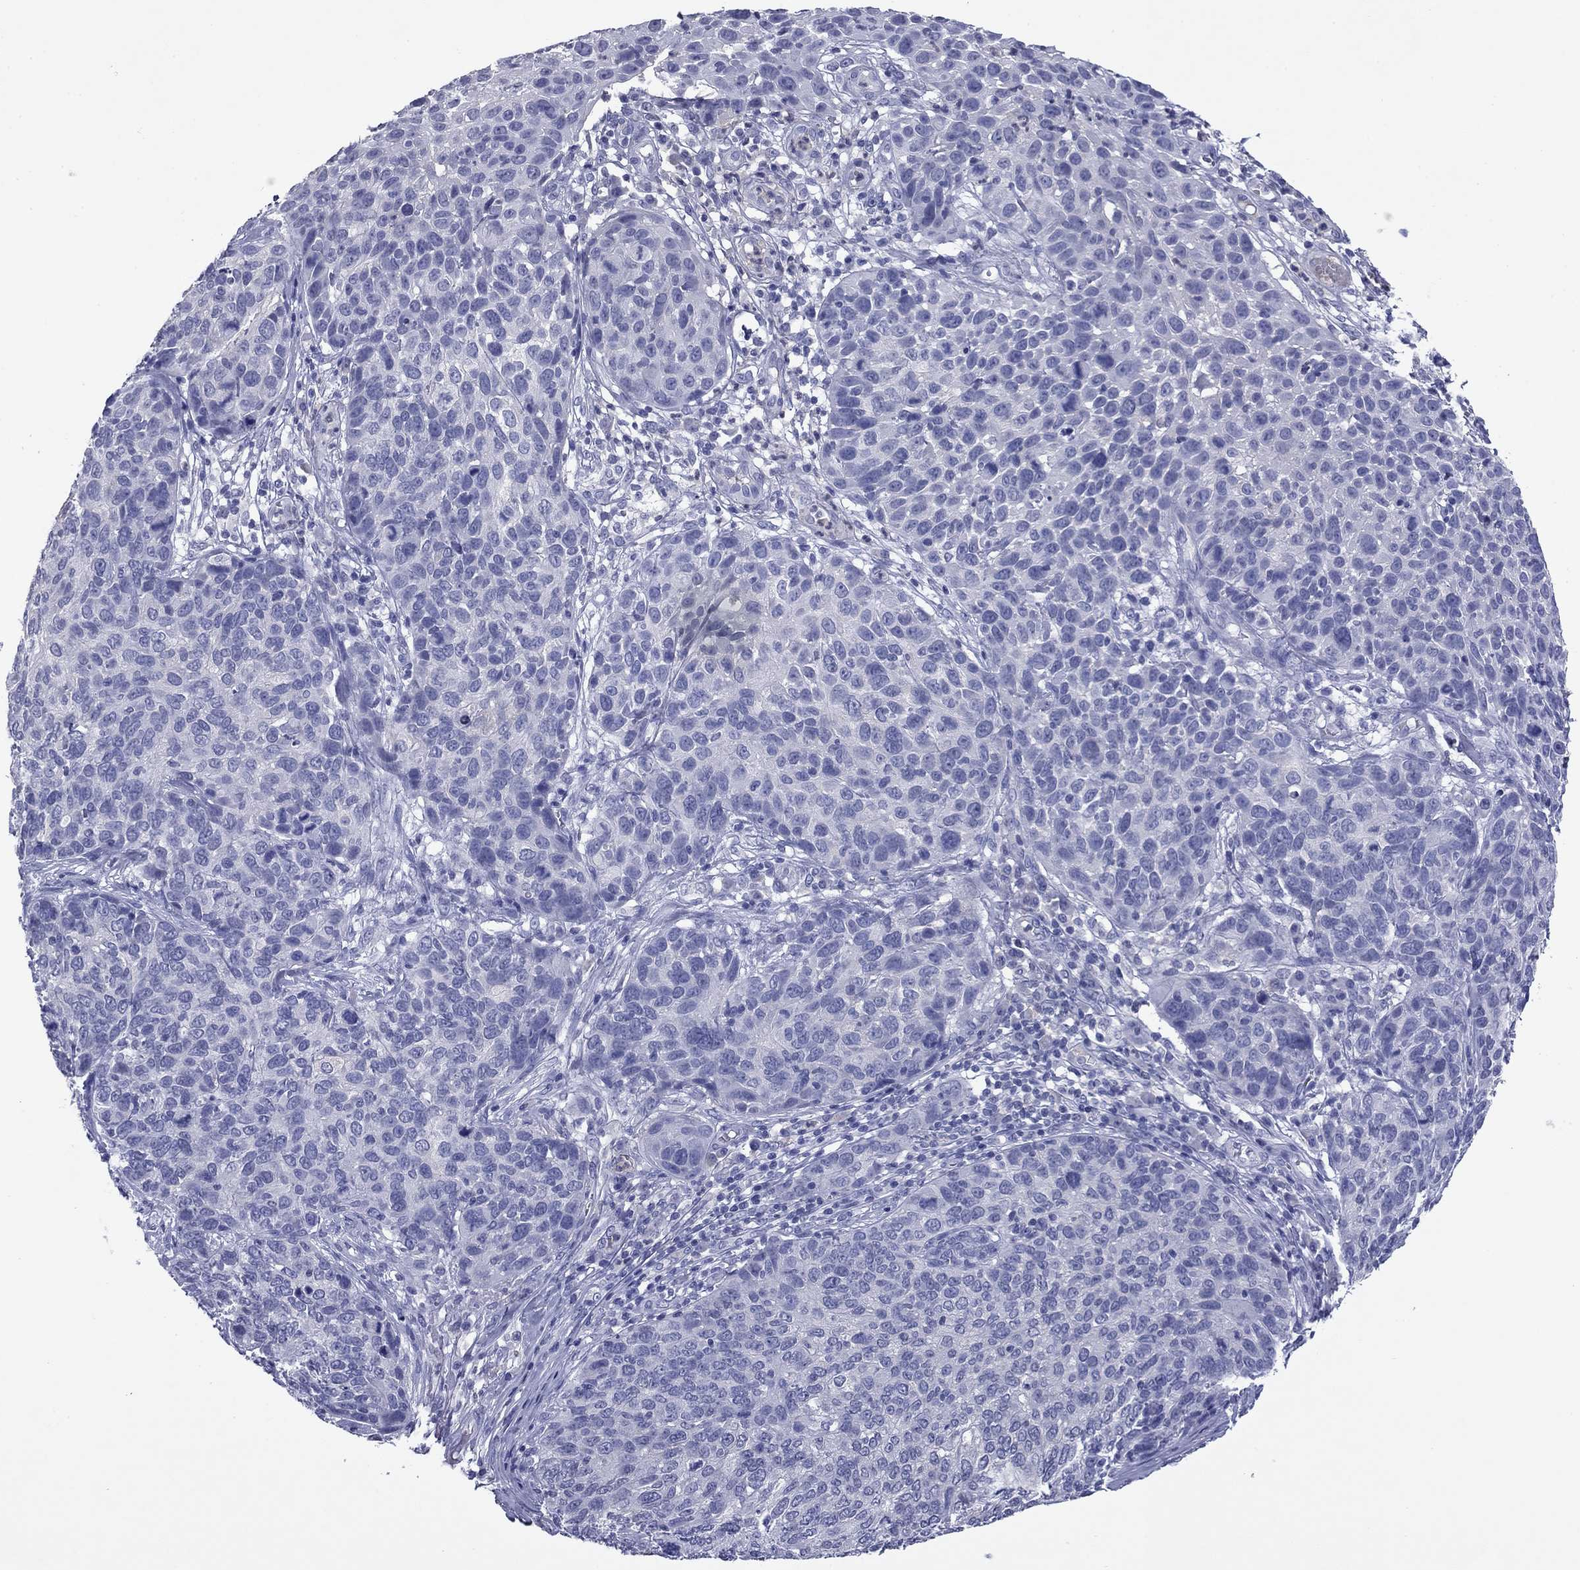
{"staining": {"intensity": "negative", "quantity": "none", "location": "none"}, "tissue": "skin cancer", "cell_type": "Tumor cells", "image_type": "cancer", "snomed": [{"axis": "morphology", "description": "Squamous cell carcinoma, NOS"}, {"axis": "topography", "description": "Skin"}], "caption": "Immunohistochemical staining of skin cancer (squamous cell carcinoma) displays no significant positivity in tumor cells.", "gene": "CFAP119", "patient": {"sex": "male", "age": 92}}